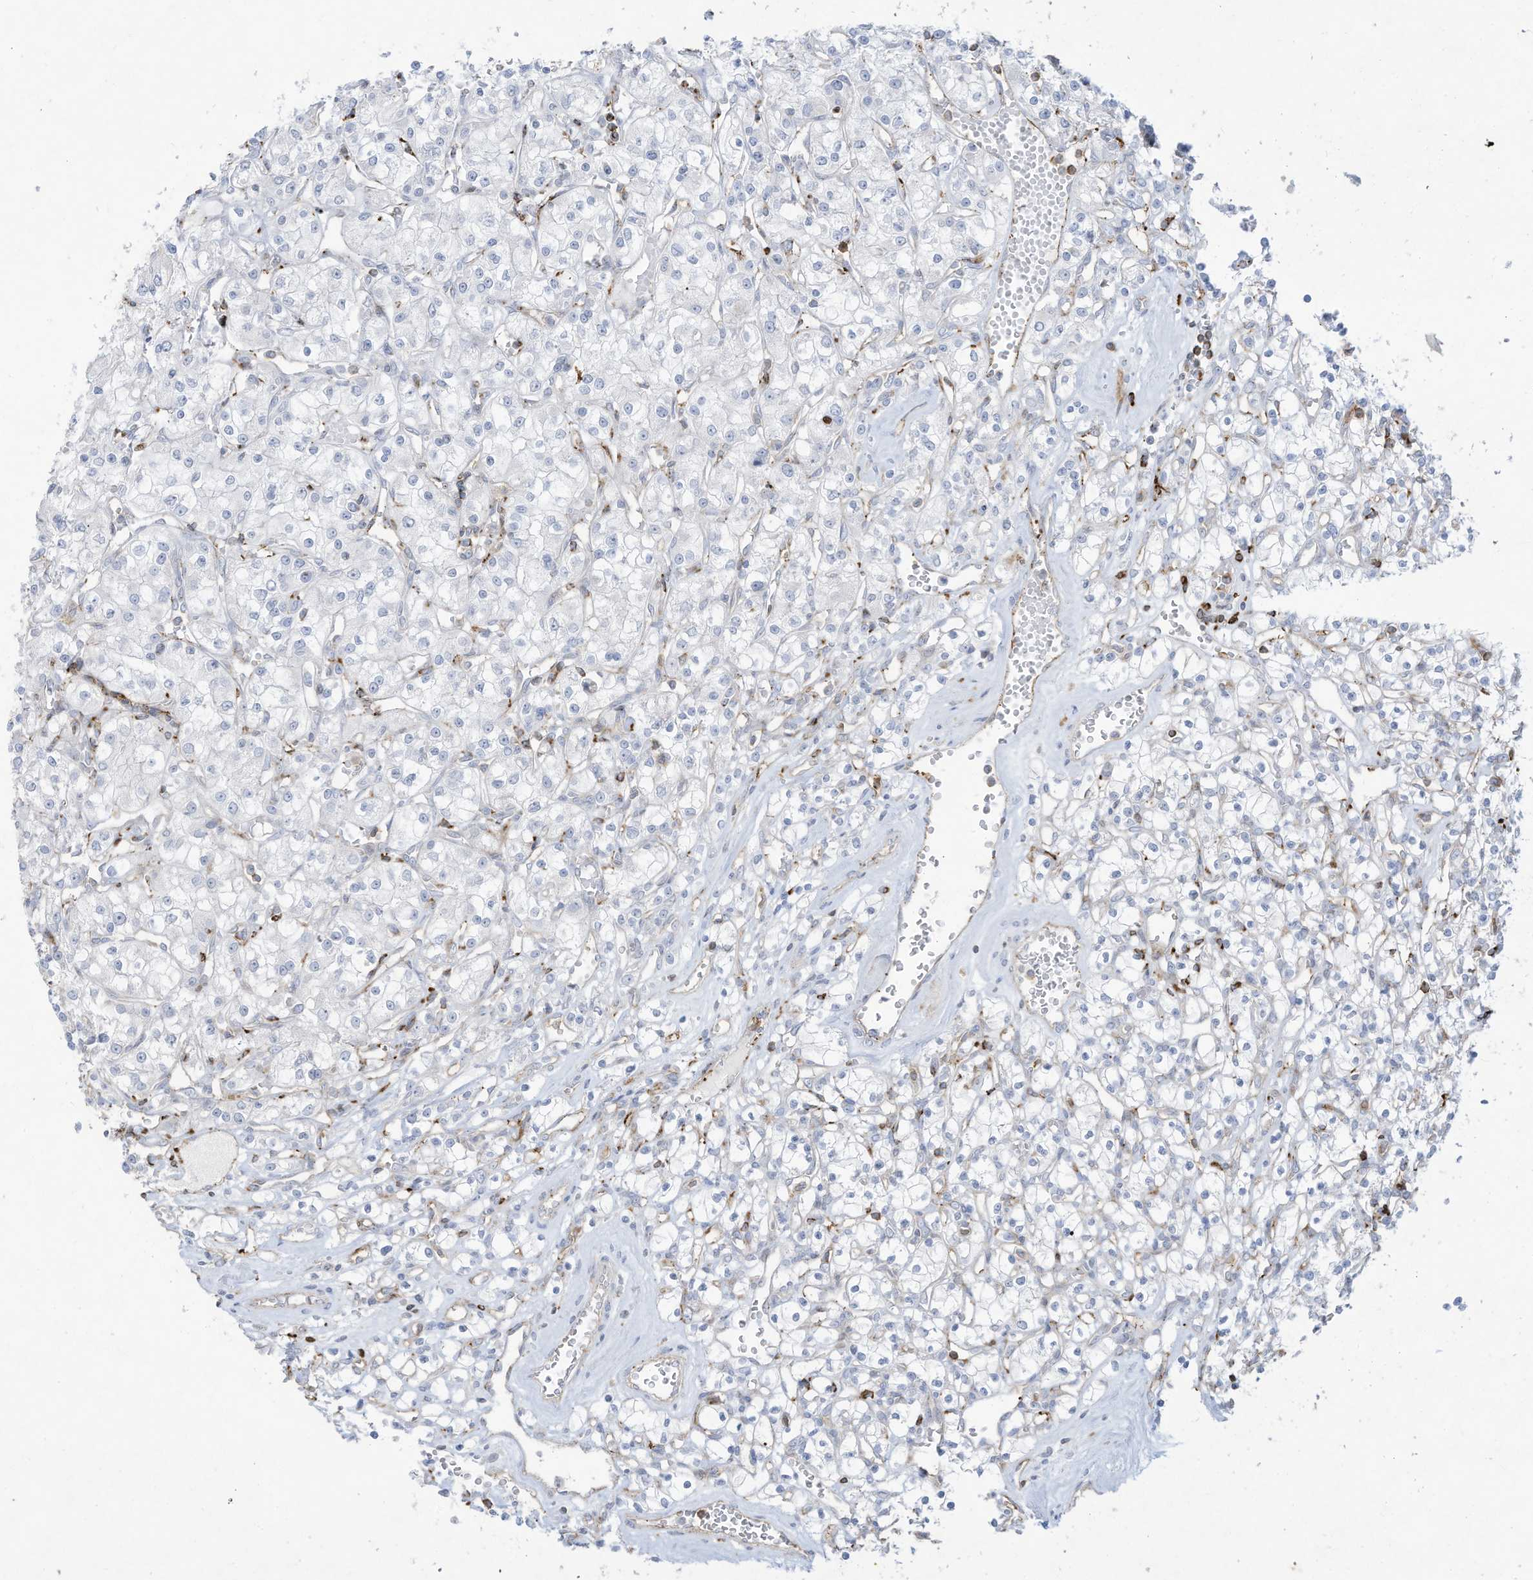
{"staining": {"intensity": "negative", "quantity": "none", "location": "none"}, "tissue": "renal cancer", "cell_type": "Tumor cells", "image_type": "cancer", "snomed": [{"axis": "morphology", "description": "Adenocarcinoma, NOS"}, {"axis": "topography", "description": "Kidney"}], "caption": "This is a histopathology image of immunohistochemistry (IHC) staining of renal adenocarcinoma, which shows no positivity in tumor cells.", "gene": "THNSL2", "patient": {"sex": "female", "age": 59}}